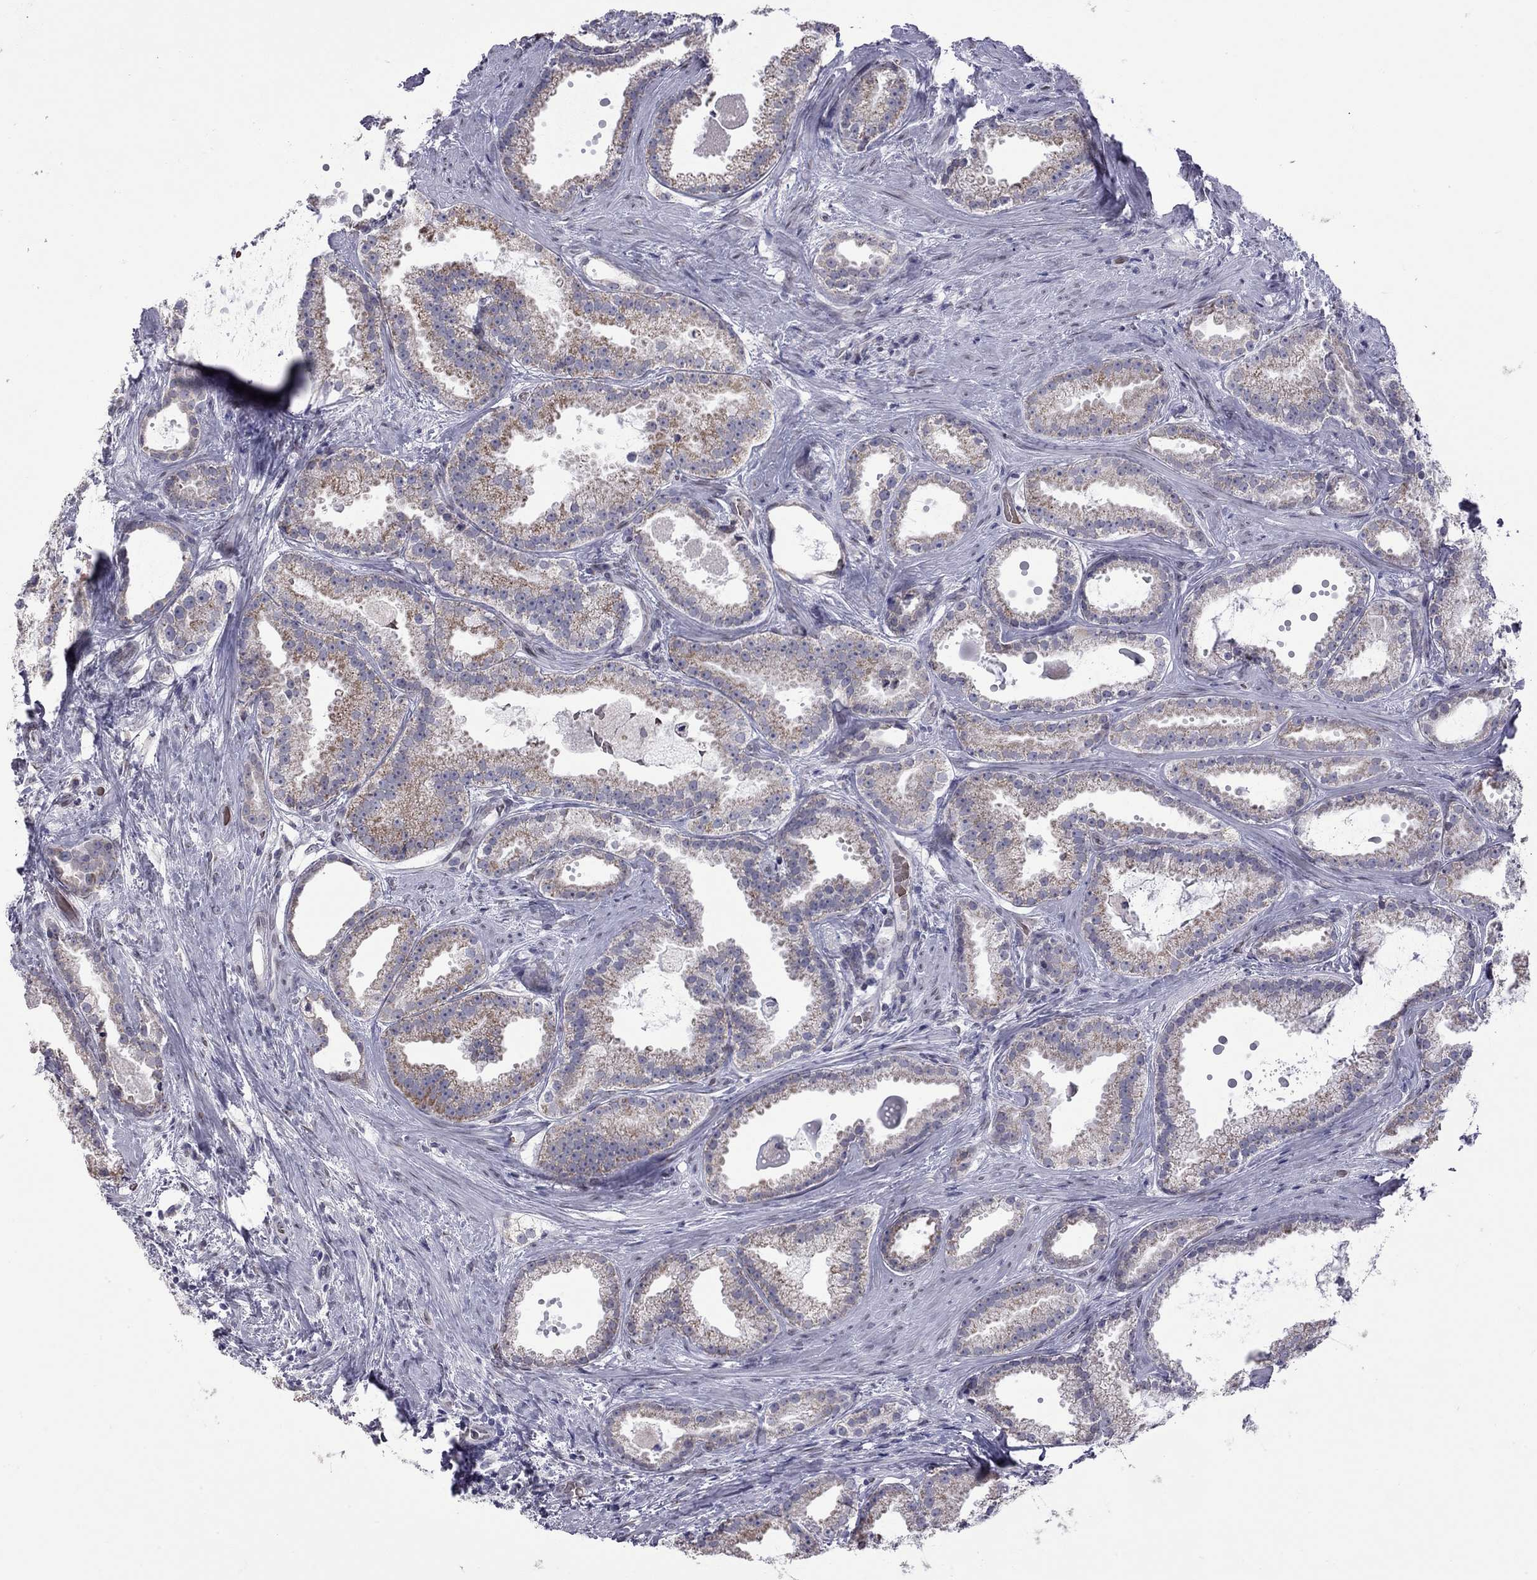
{"staining": {"intensity": "moderate", "quantity": "<25%", "location": "cytoplasmic/membranous"}, "tissue": "prostate cancer", "cell_type": "Tumor cells", "image_type": "cancer", "snomed": [{"axis": "morphology", "description": "Adenocarcinoma, NOS"}, {"axis": "morphology", "description": "Adenocarcinoma, High grade"}, {"axis": "topography", "description": "Prostate"}], "caption": "An IHC micrograph of tumor tissue is shown. Protein staining in brown labels moderate cytoplasmic/membranous positivity in prostate cancer within tumor cells.", "gene": "CLTCL1", "patient": {"sex": "male", "age": 64}}